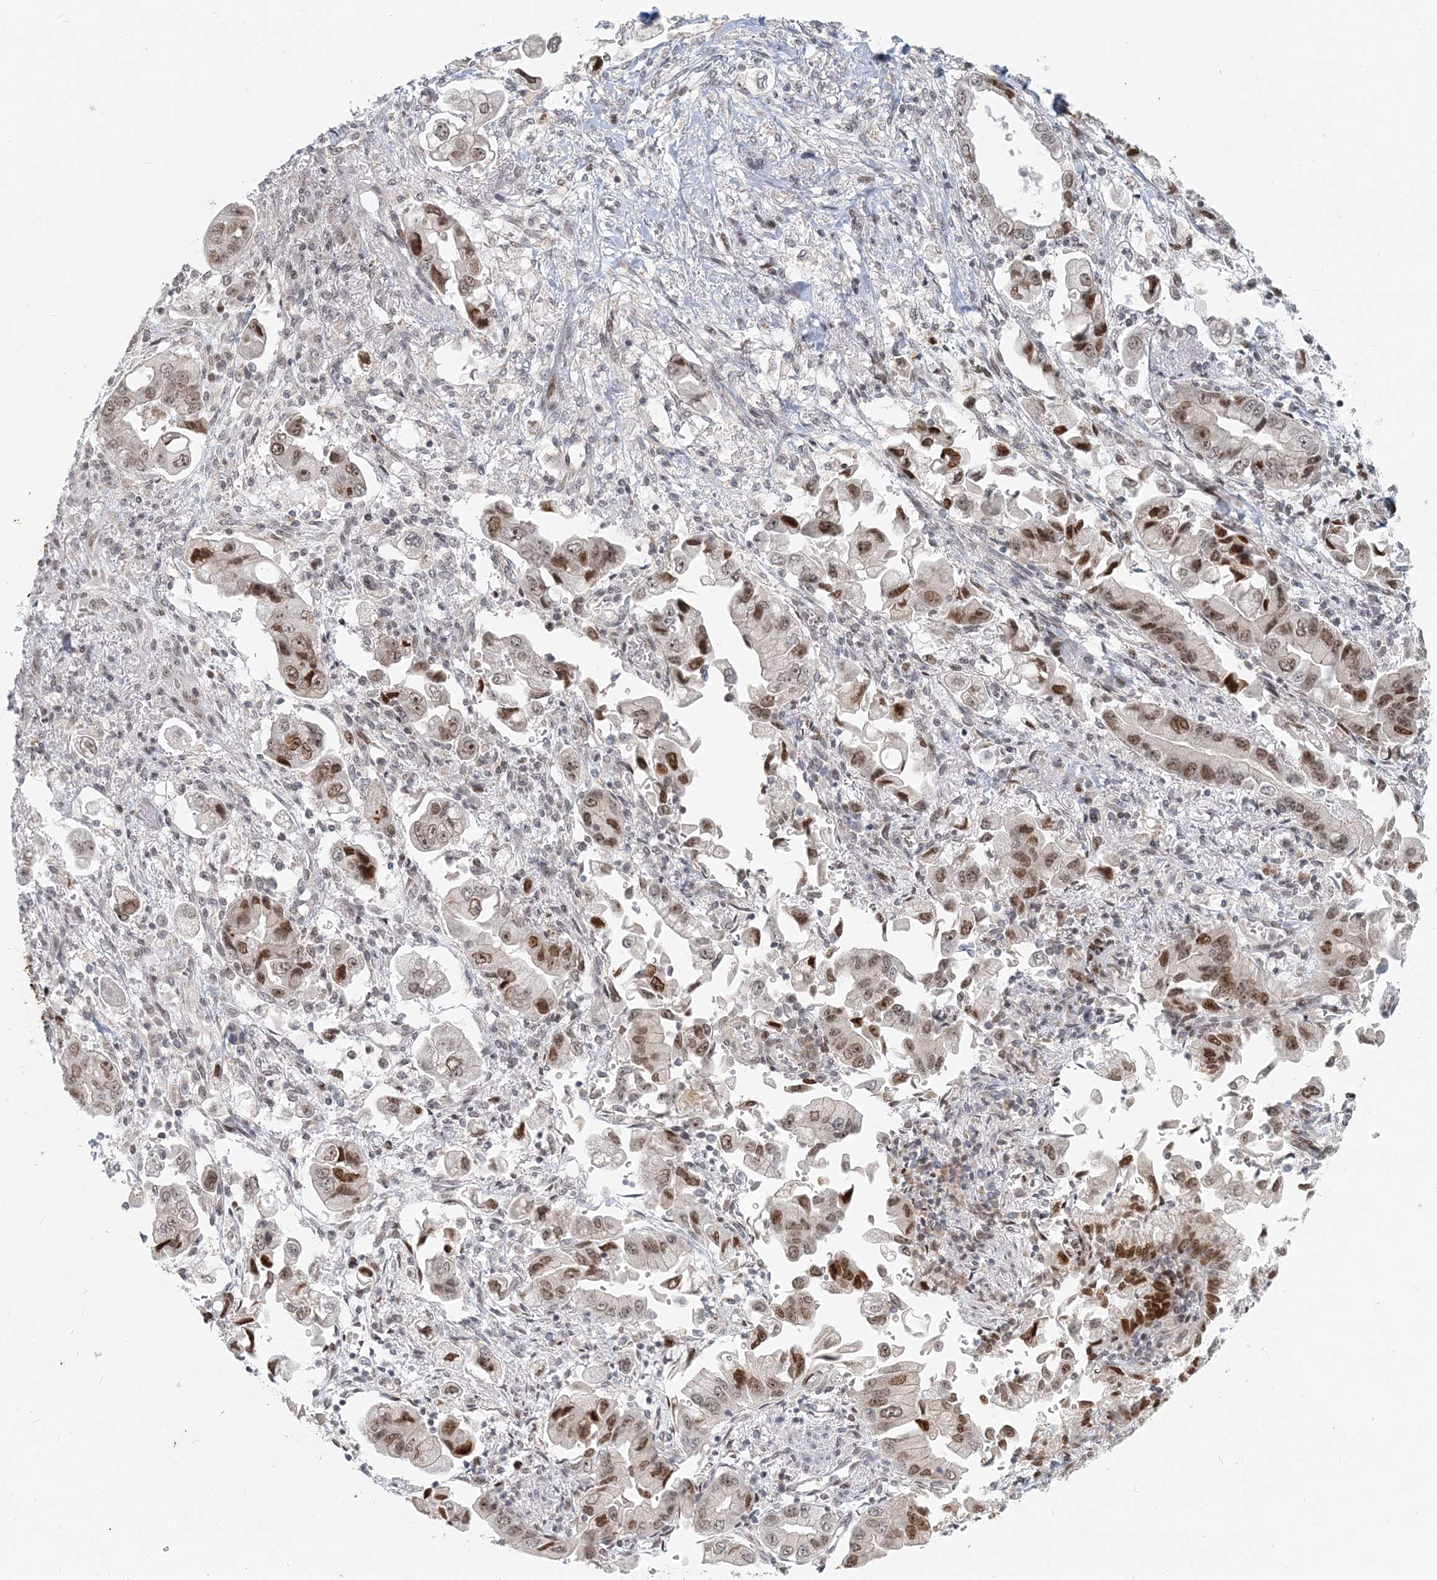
{"staining": {"intensity": "moderate", "quantity": ">75%", "location": "nuclear"}, "tissue": "stomach cancer", "cell_type": "Tumor cells", "image_type": "cancer", "snomed": [{"axis": "morphology", "description": "Adenocarcinoma, NOS"}, {"axis": "topography", "description": "Stomach"}], "caption": "Brown immunohistochemical staining in stomach cancer exhibits moderate nuclear staining in about >75% of tumor cells. Using DAB (3,3'-diaminobenzidine) (brown) and hematoxylin (blue) stains, captured at high magnification using brightfield microscopy.", "gene": "BAZ1B", "patient": {"sex": "male", "age": 62}}